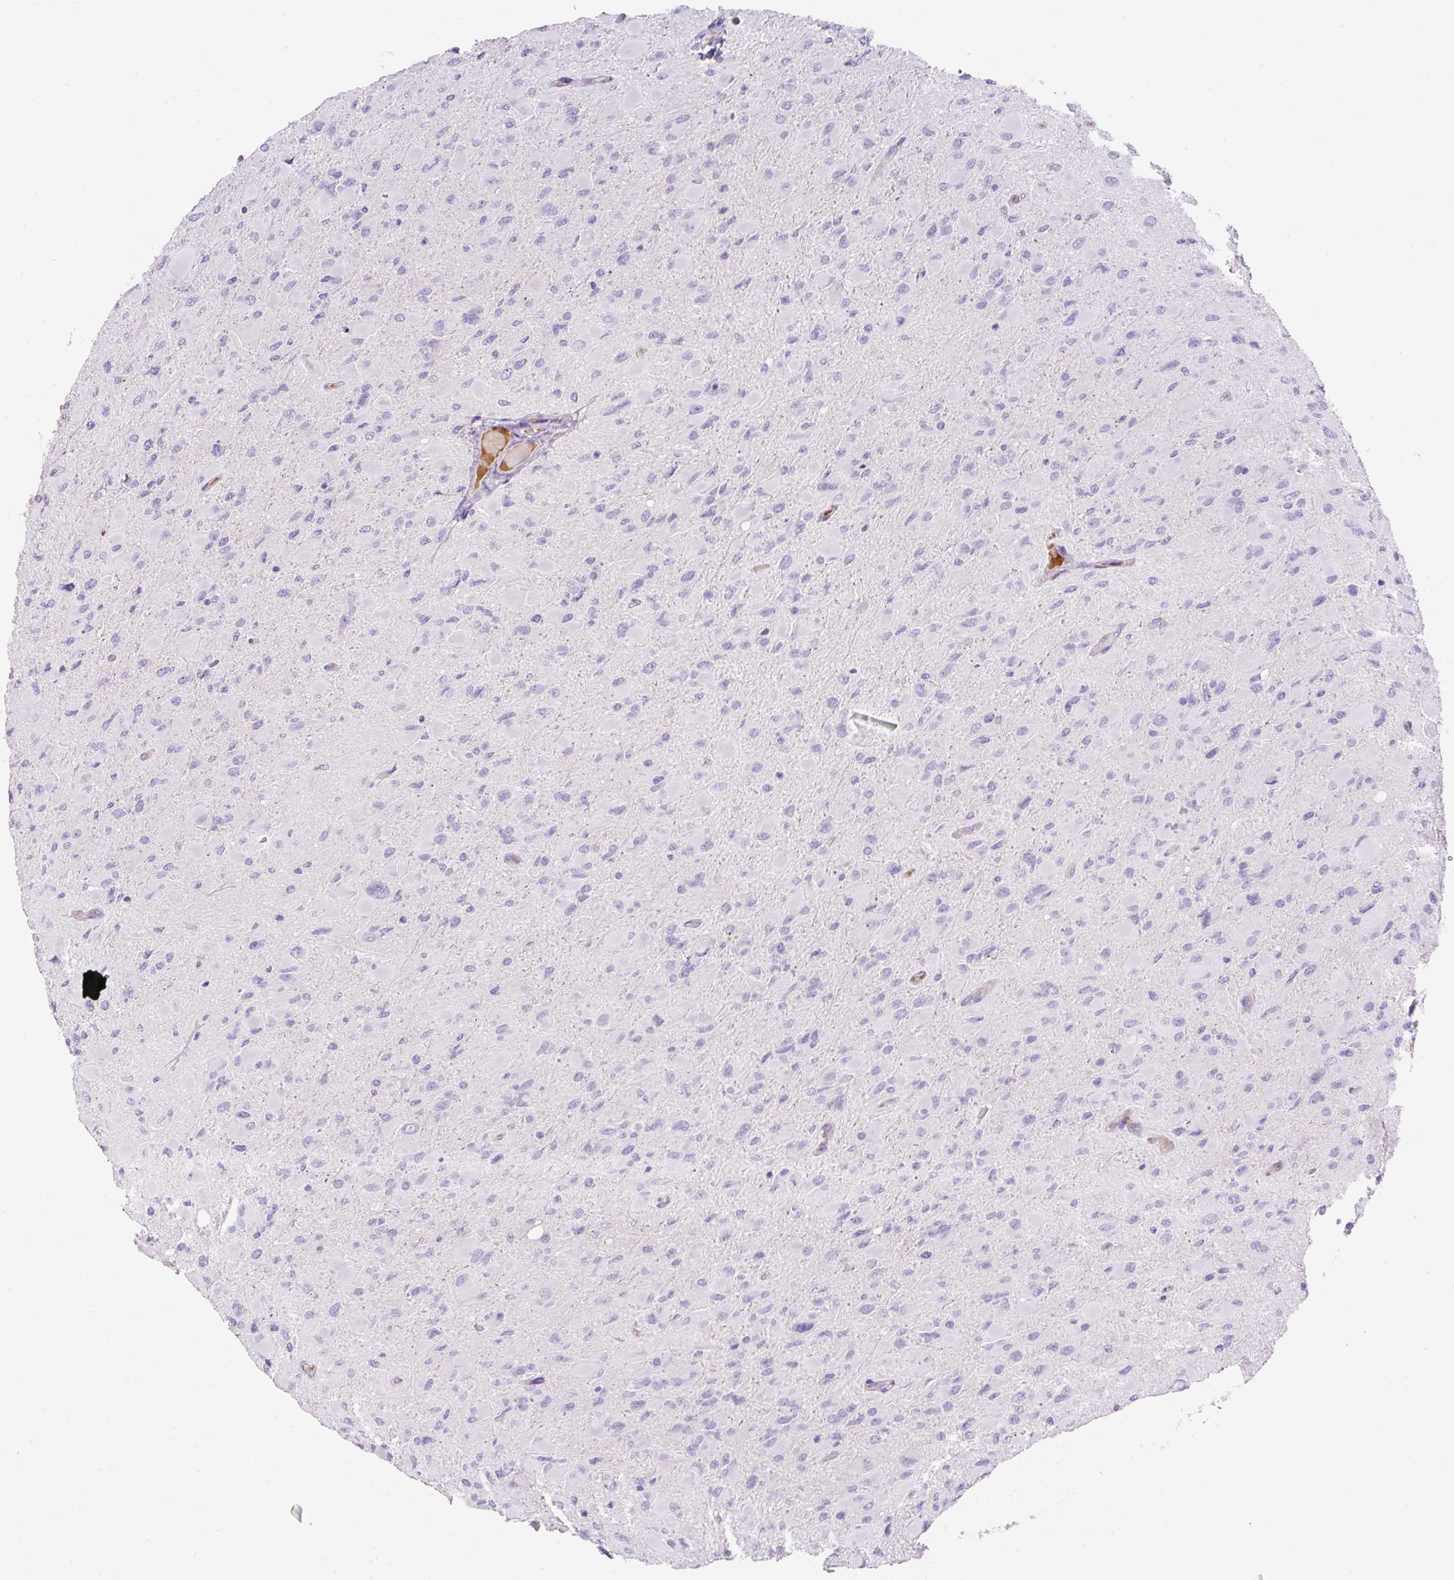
{"staining": {"intensity": "negative", "quantity": "none", "location": "none"}, "tissue": "glioma", "cell_type": "Tumor cells", "image_type": "cancer", "snomed": [{"axis": "morphology", "description": "Glioma, malignant, High grade"}, {"axis": "topography", "description": "Cerebral cortex"}], "caption": "Immunohistochemistry (IHC) histopathology image of neoplastic tissue: malignant high-grade glioma stained with DAB (3,3'-diaminobenzidine) shows no significant protein positivity in tumor cells.", "gene": "TDRD15", "patient": {"sex": "female", "age": 36}}